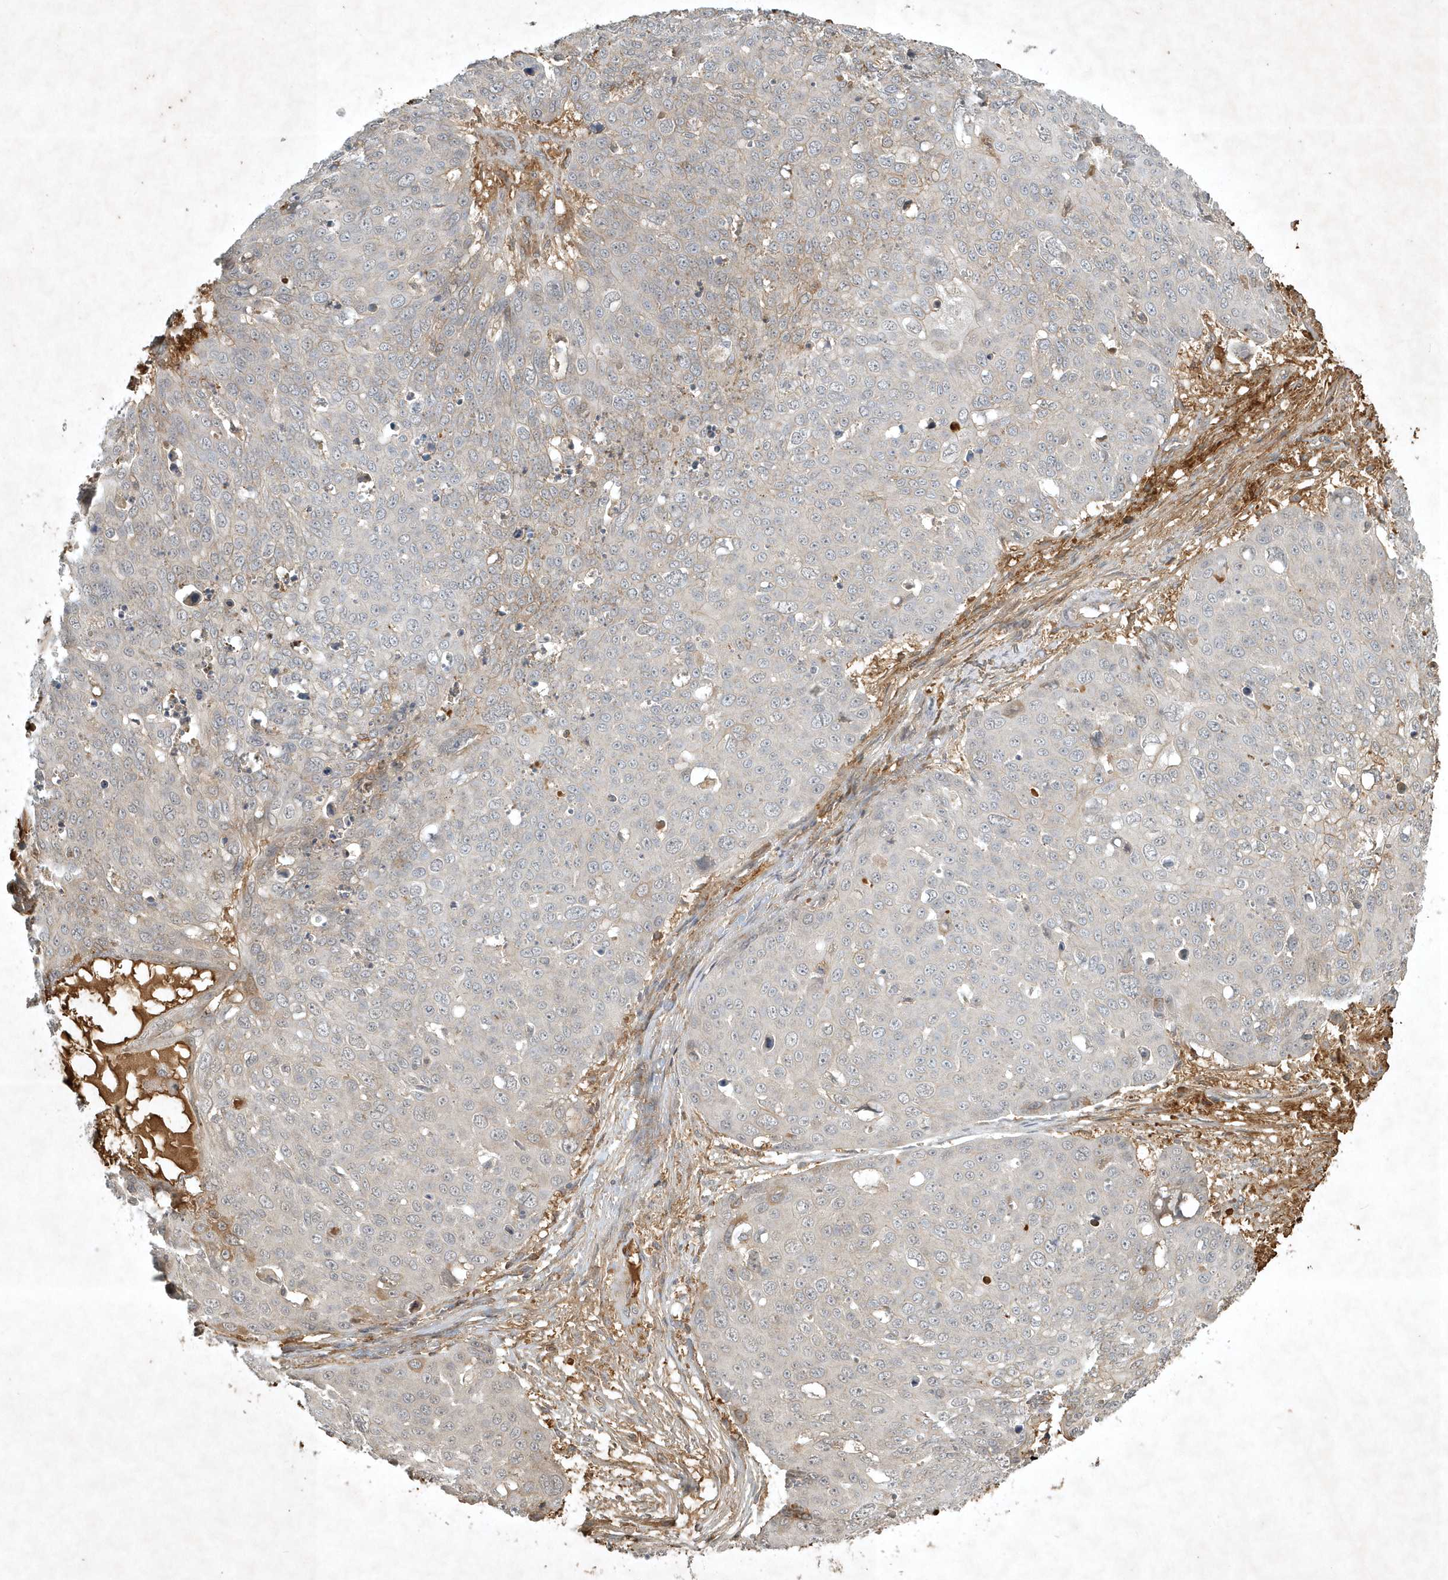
{"staining": {"intensity": "negative", "quantity": "none", "location": "none"}, "tissue": "skin cancer", "cell_type": "Tumor cells", "image_type": "cancer", "snomed": [{"axis": "morphology", "description": "Squamous cell carcinoma, NOS"}, {"axis": "topography", "description": "Skin"}], "caption": "A high-resolution image shows immunohistochemistry (IHC) staining of skin squamous cell carcinoma, which demonstrates no significant expression in tumor cells. (Brightfield microscopy of DAB (3,3'-diaminobenzidine) immunohistochemistry (IHC) at high magnification).", "gene": "TNFAIP6", "patient": {"sex": "male", "age": 71}}